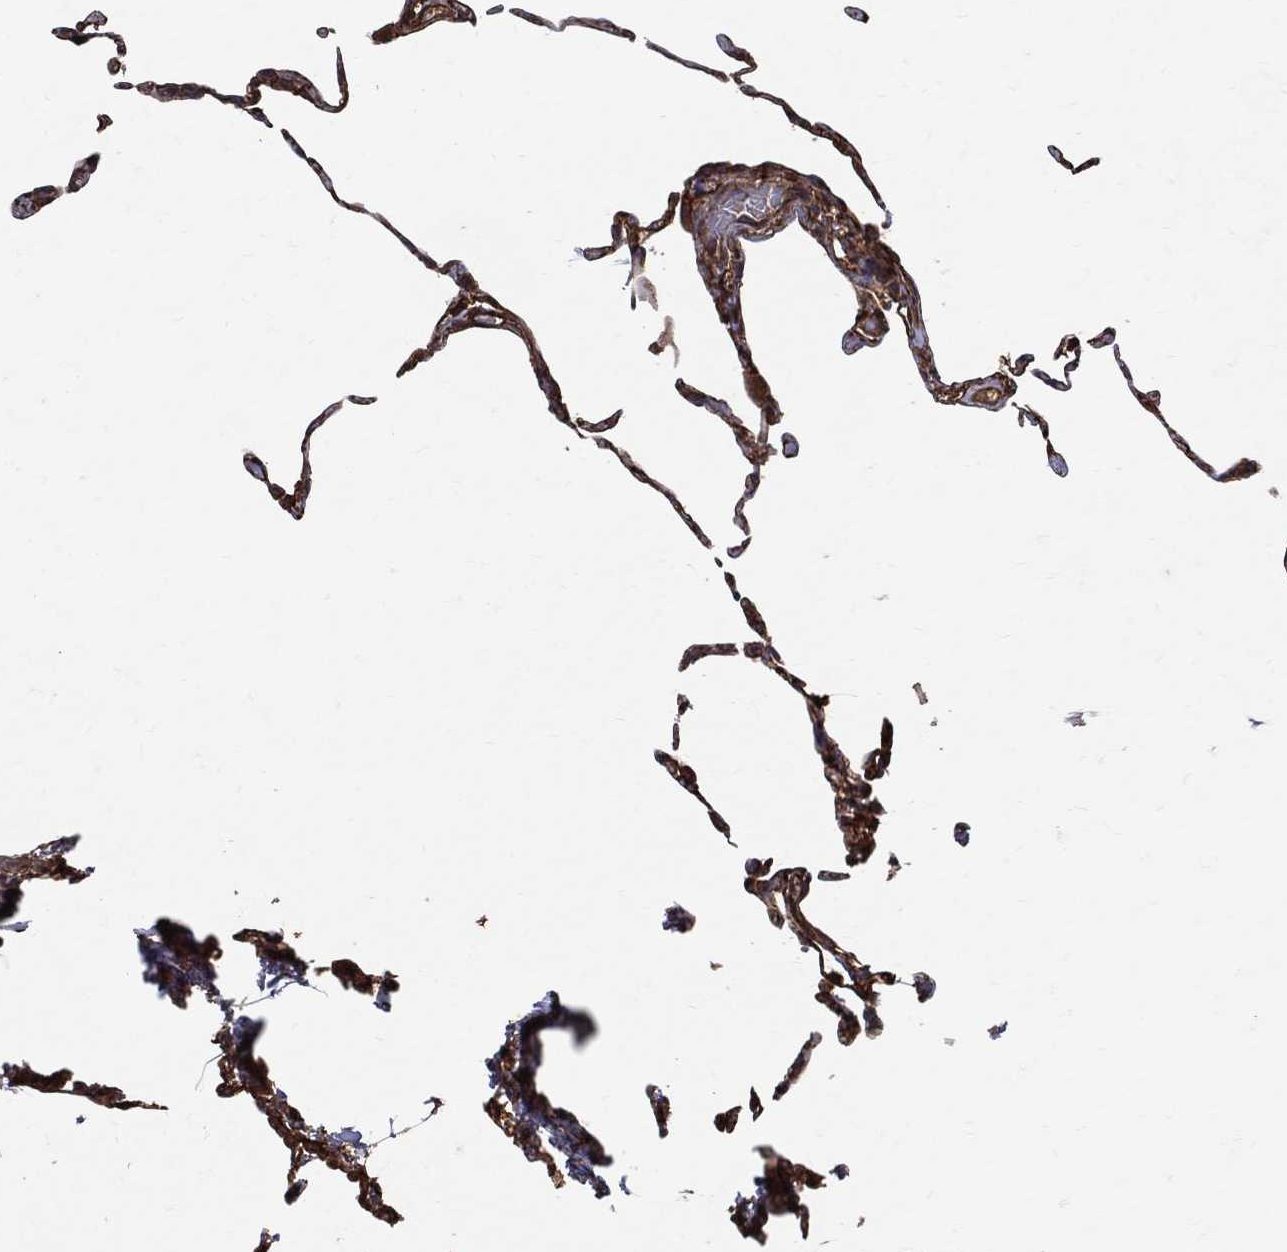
{"staining": {"intensity": "moderate", "quantity": "25%-75%", "location": "cytoplasmic/membranous"}, "tissue": "lung", "cell_type": "Alveolar cells", "image_type": "normal", "snomed": [{"axis": "morphology", "description": "Normal tissue, NOS"}, {"axis": "topography", "description": "Lung"}], "caption": "Moderate cytoplasmic/membranous staining for a protein is appreciated in approximately 25%-75% of alveolar cells of normal lung using IHC.", "gene": "DPYSL2", "patient": {"sex": "female", "age": 57}}